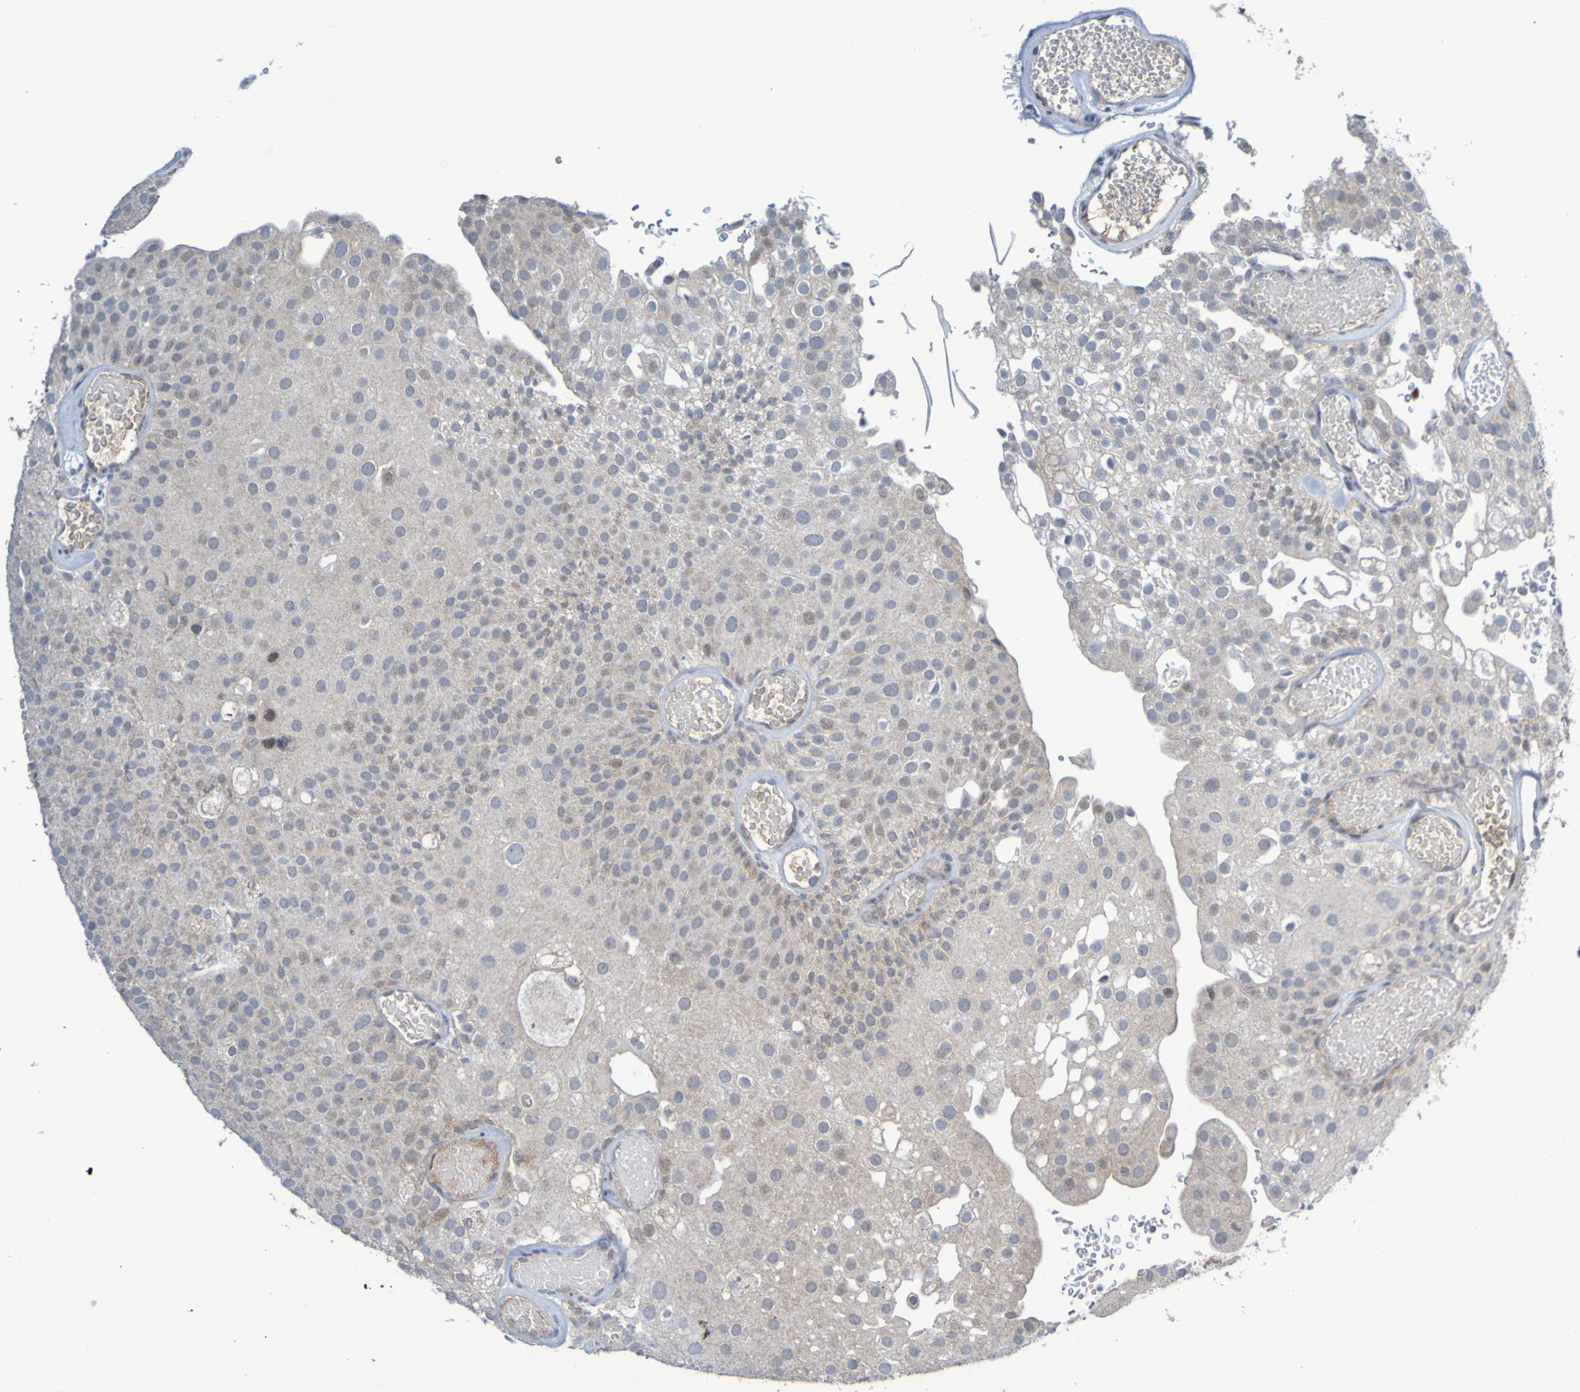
{"staining": {"intensity": "negative", "quantity": "none", "location": "none"}, "tissue": "urothelial cancer", "cell_type": "Tumor cells", "image_type": "cancer", "snomed": [{"axis": "morphology", "description": "Urothelial carcinoma, Low grade"}, {"axis": "topography", "description": "Urinary bladder"}], "caption": "This is an immunohistochemistry photomicrograph of human urothelial cancer. There is no staining in tumor cells.", "gene": "ITLN1", "patient": {"sex": "male", "age": 78}}